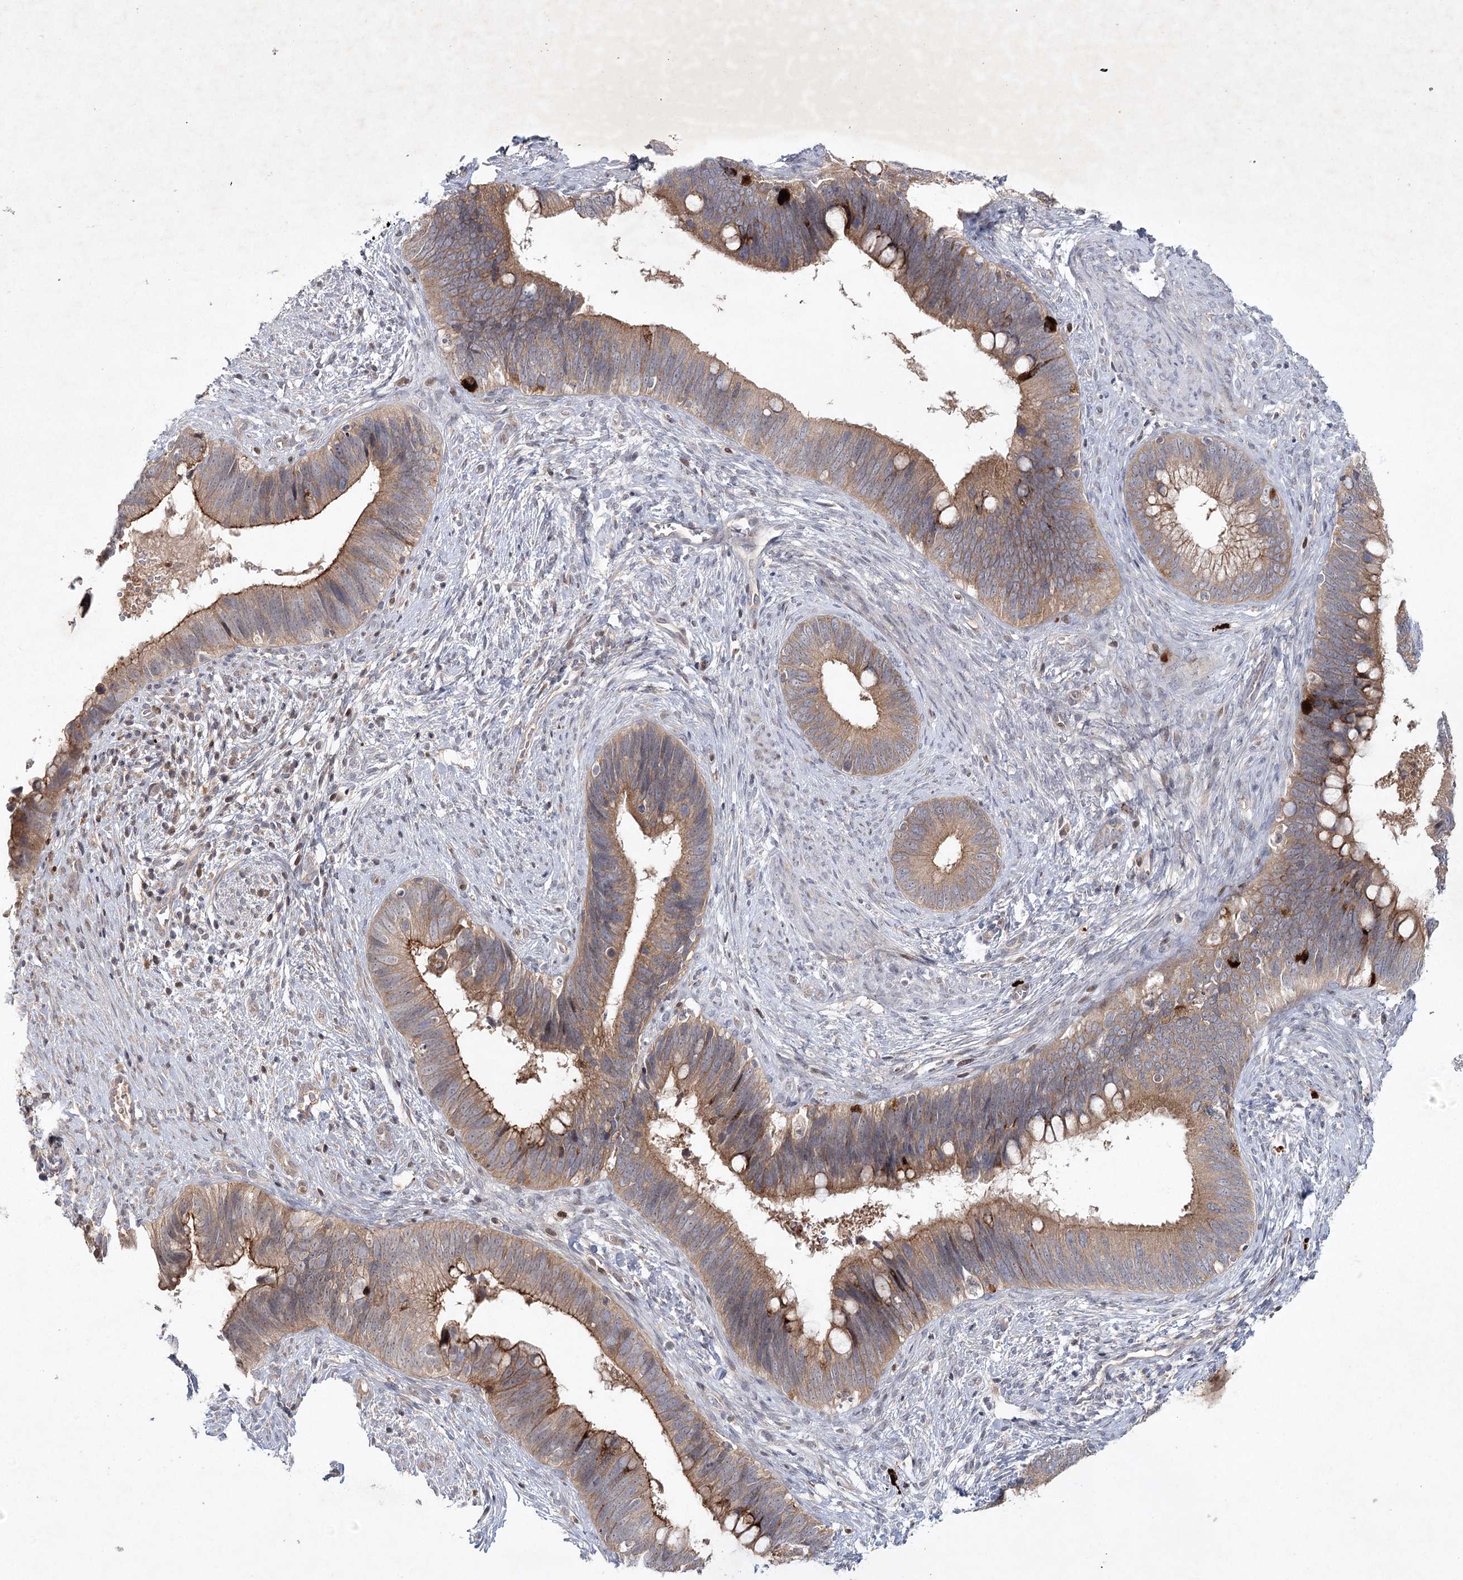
{"staining": {"intensity": "moderate", "quantity": ">75%", "location": "cytoplasmic/membranous"}, "tissue": "cervical cancer", "cell_type": "Tumor cells", "image_type": "cancer", "snomed": [{"axis": "morphology", "description": "Adenocarcinoma, NOS"}, {"axis": "topography", "description": "Cervix"}], "caption": "Moderate cytoplasmic/membranous protein expression is seen in approximately >75% of tumor cells in cervical cancer.", "gene": "MAP3K13", "patient": {"sex": "female", "age": 42}}